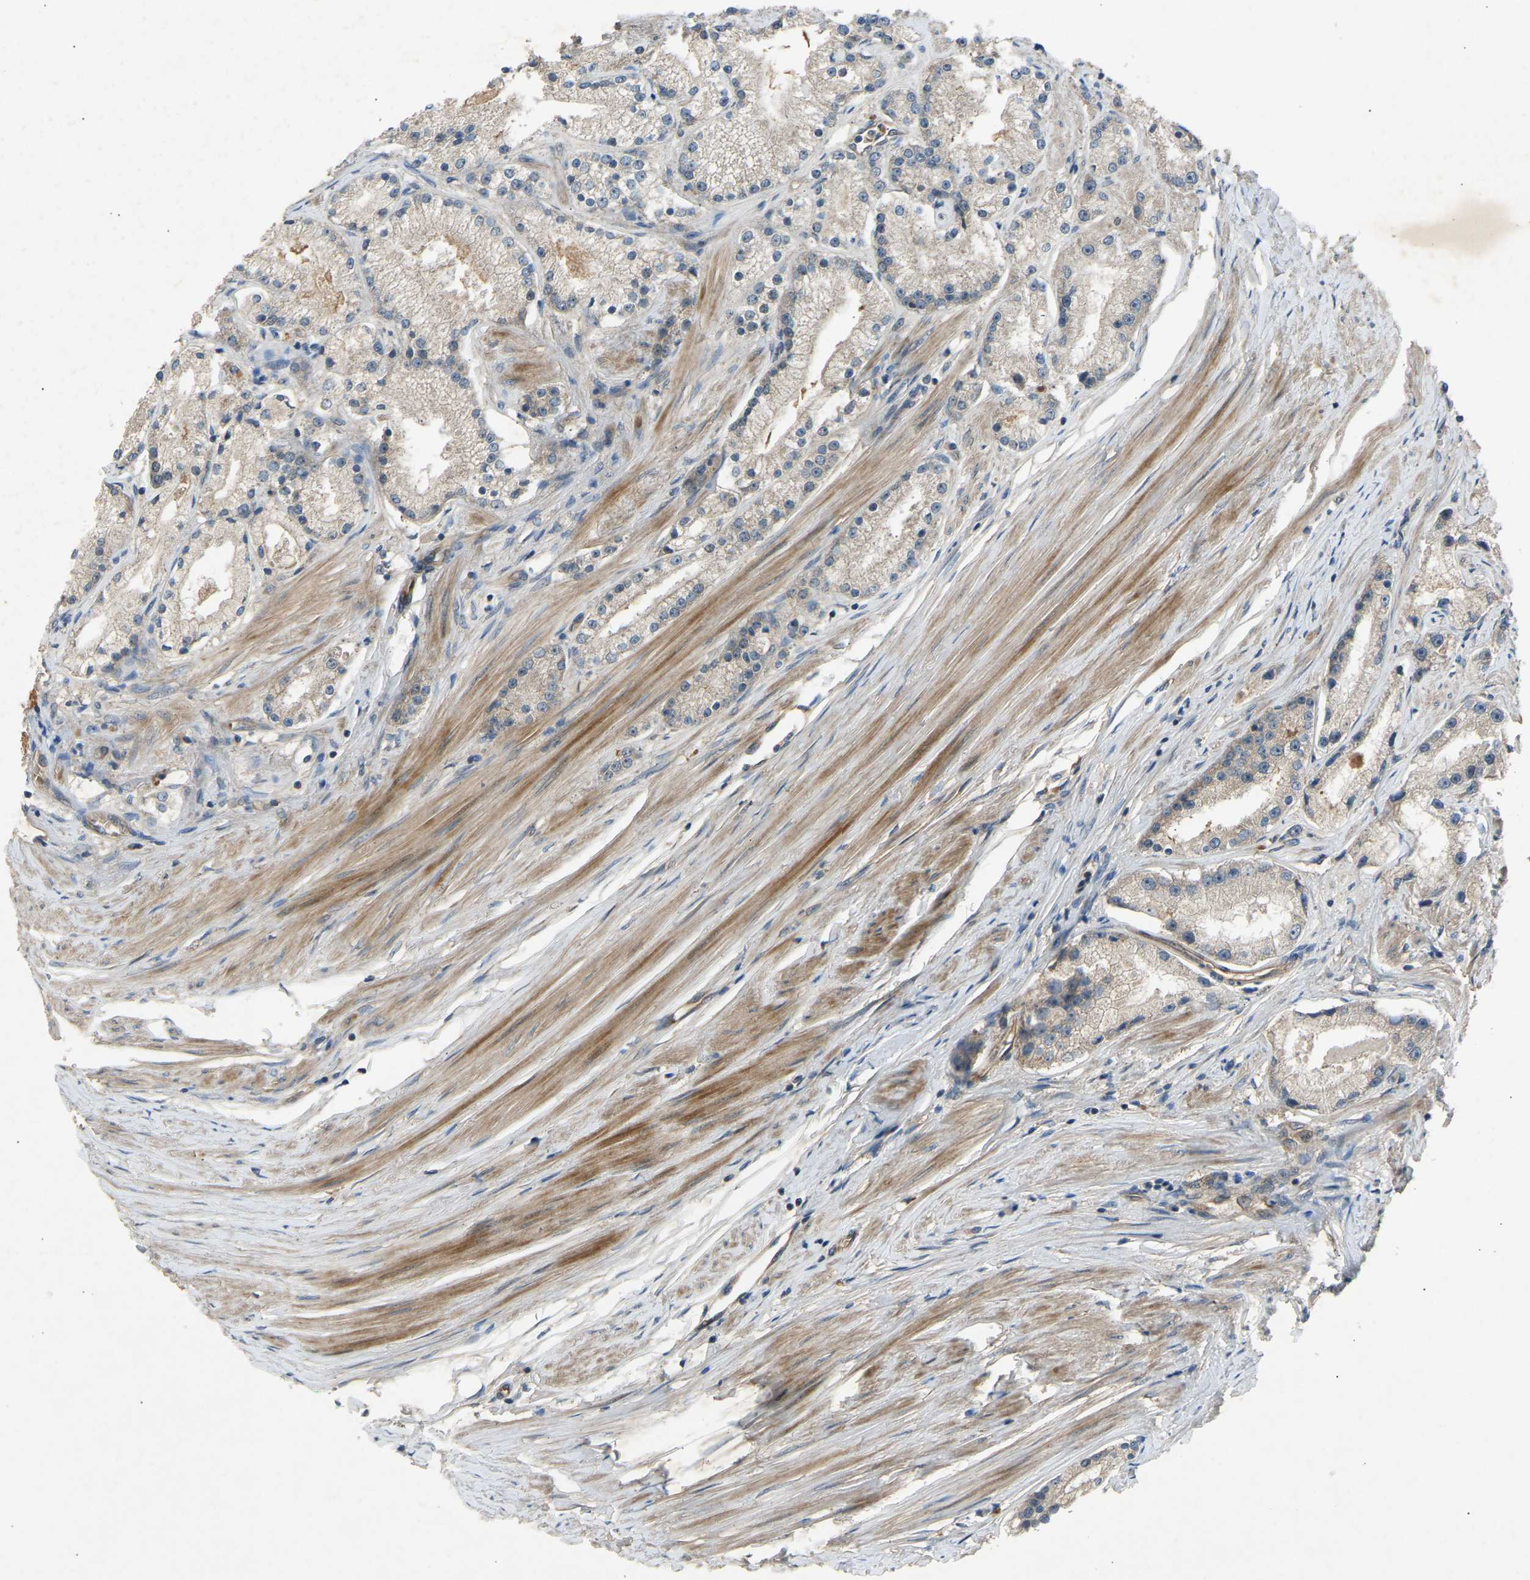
{"staining": {"intensity": "negative", "quantity": "none", "location": "none"}, "tissue": "prostate cancer", "cell_type": "Tumor cells", "image_type": "cancer", "snomed": [{"axis": "morphology", "description": "Adenocarcinoma, Low grade"}, {"axis": "topography", "description": "Prostate"}], "caption": "Immunohistochemistry image of prostate low-grade adenocarcinoma stained for a protein (brown), which shows no expression in tumor cells.", "gene": "GAS2L1", "patient": {"sex": "male", "age": 63}}